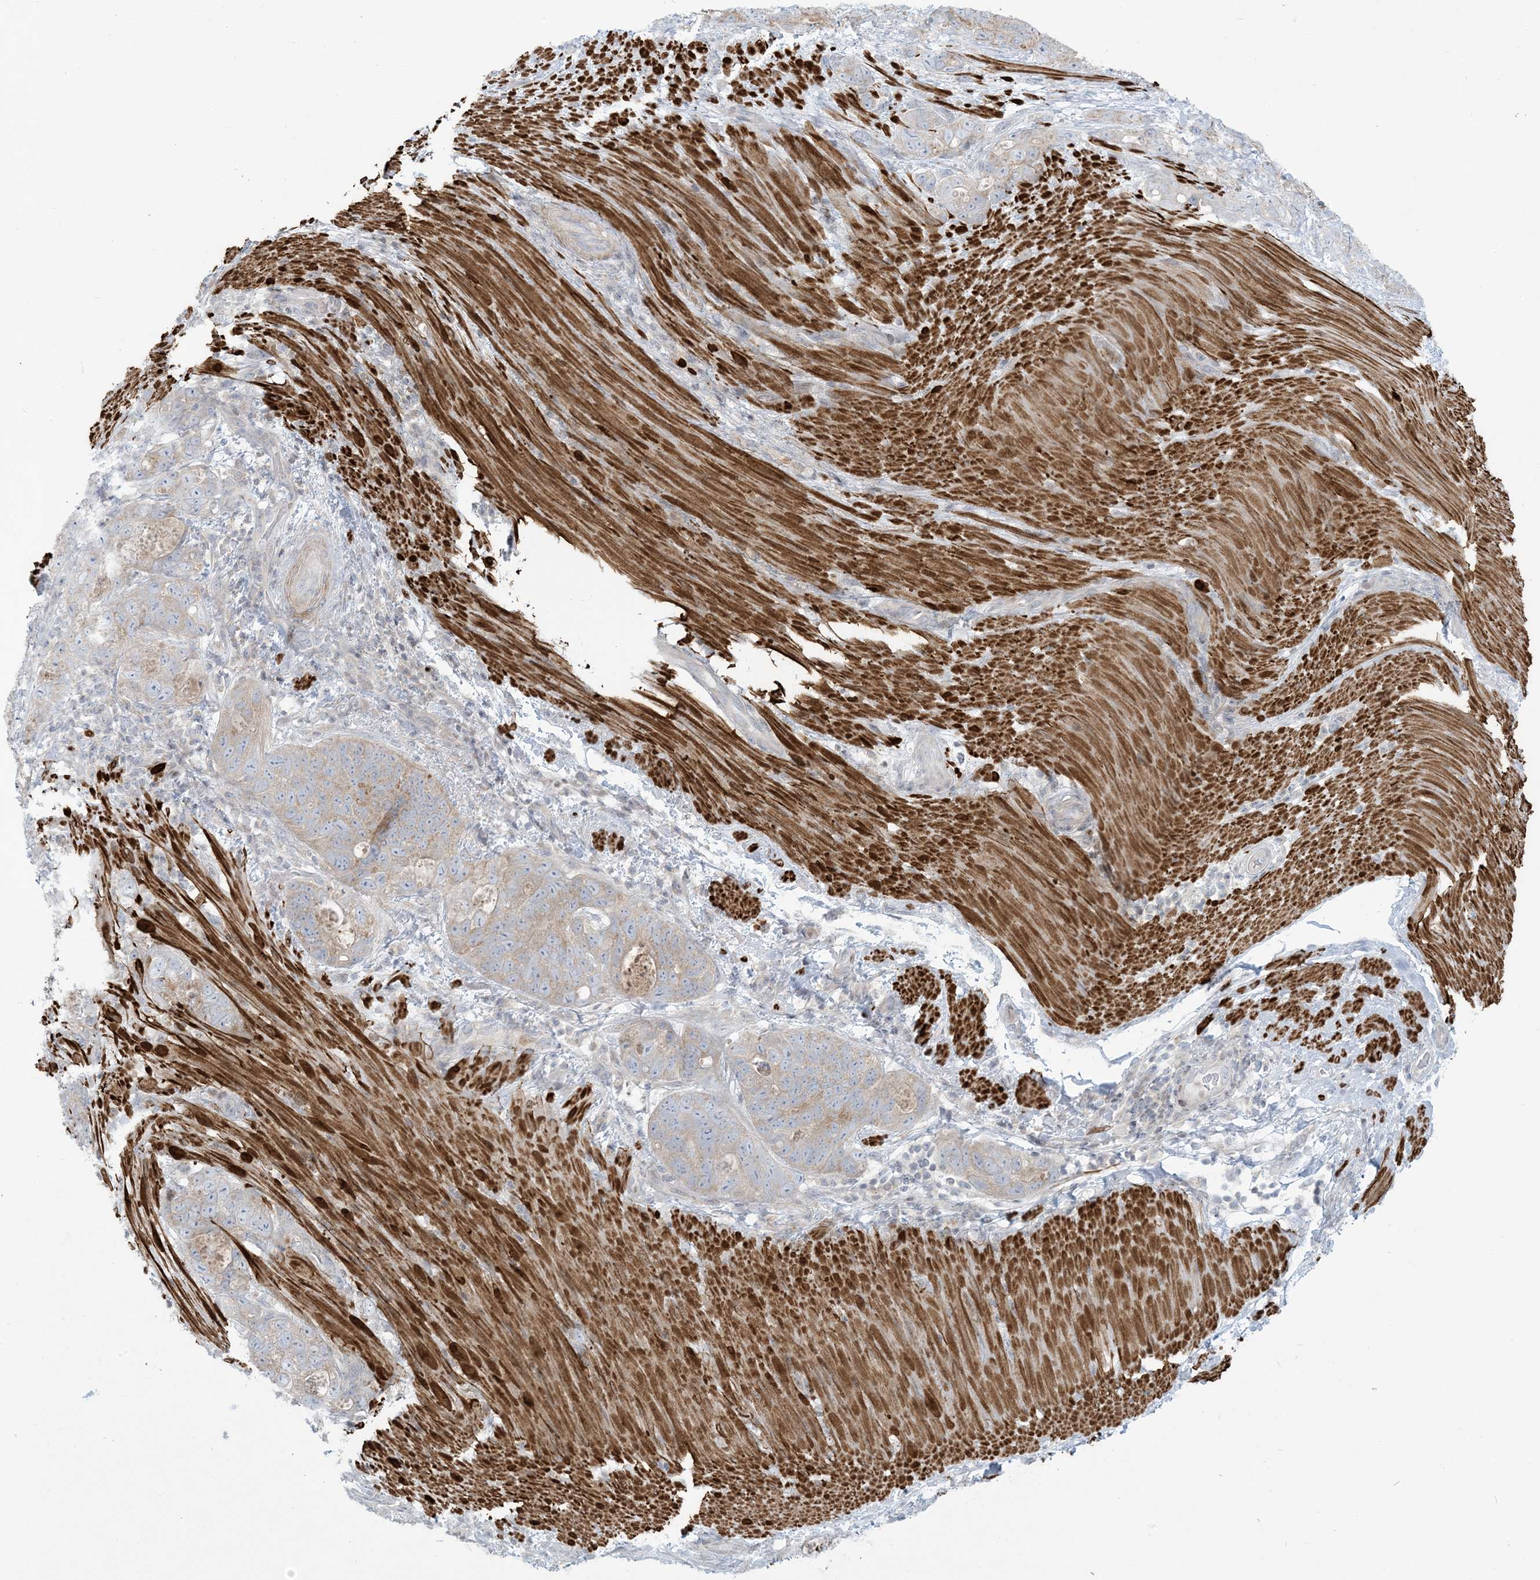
{"staining": {"intensity": "weak", "quantity": "25%-75%", "location": "cytoplasmic/membranous"}, "tissue": "stomach cancer", "cell_type": "Tumor cells", "image_type": "cancer", "snomed": [{"axis": "morphology", "description": "Normal tissue, NOS"}, {"axis": "morphology", "description": "Adenocarcinoma, NOS"}, {"axis": "topography", "description": "Stomach"}], "caption": "IHC image of human stomach cancer stained for a protein (brown), which reveals low levels of weak cytoplasmic/membranous staining in about 25%-75% of tumor cells.", "gene": "AFTPH", "patient": {"sex": "female", "age": 89}}